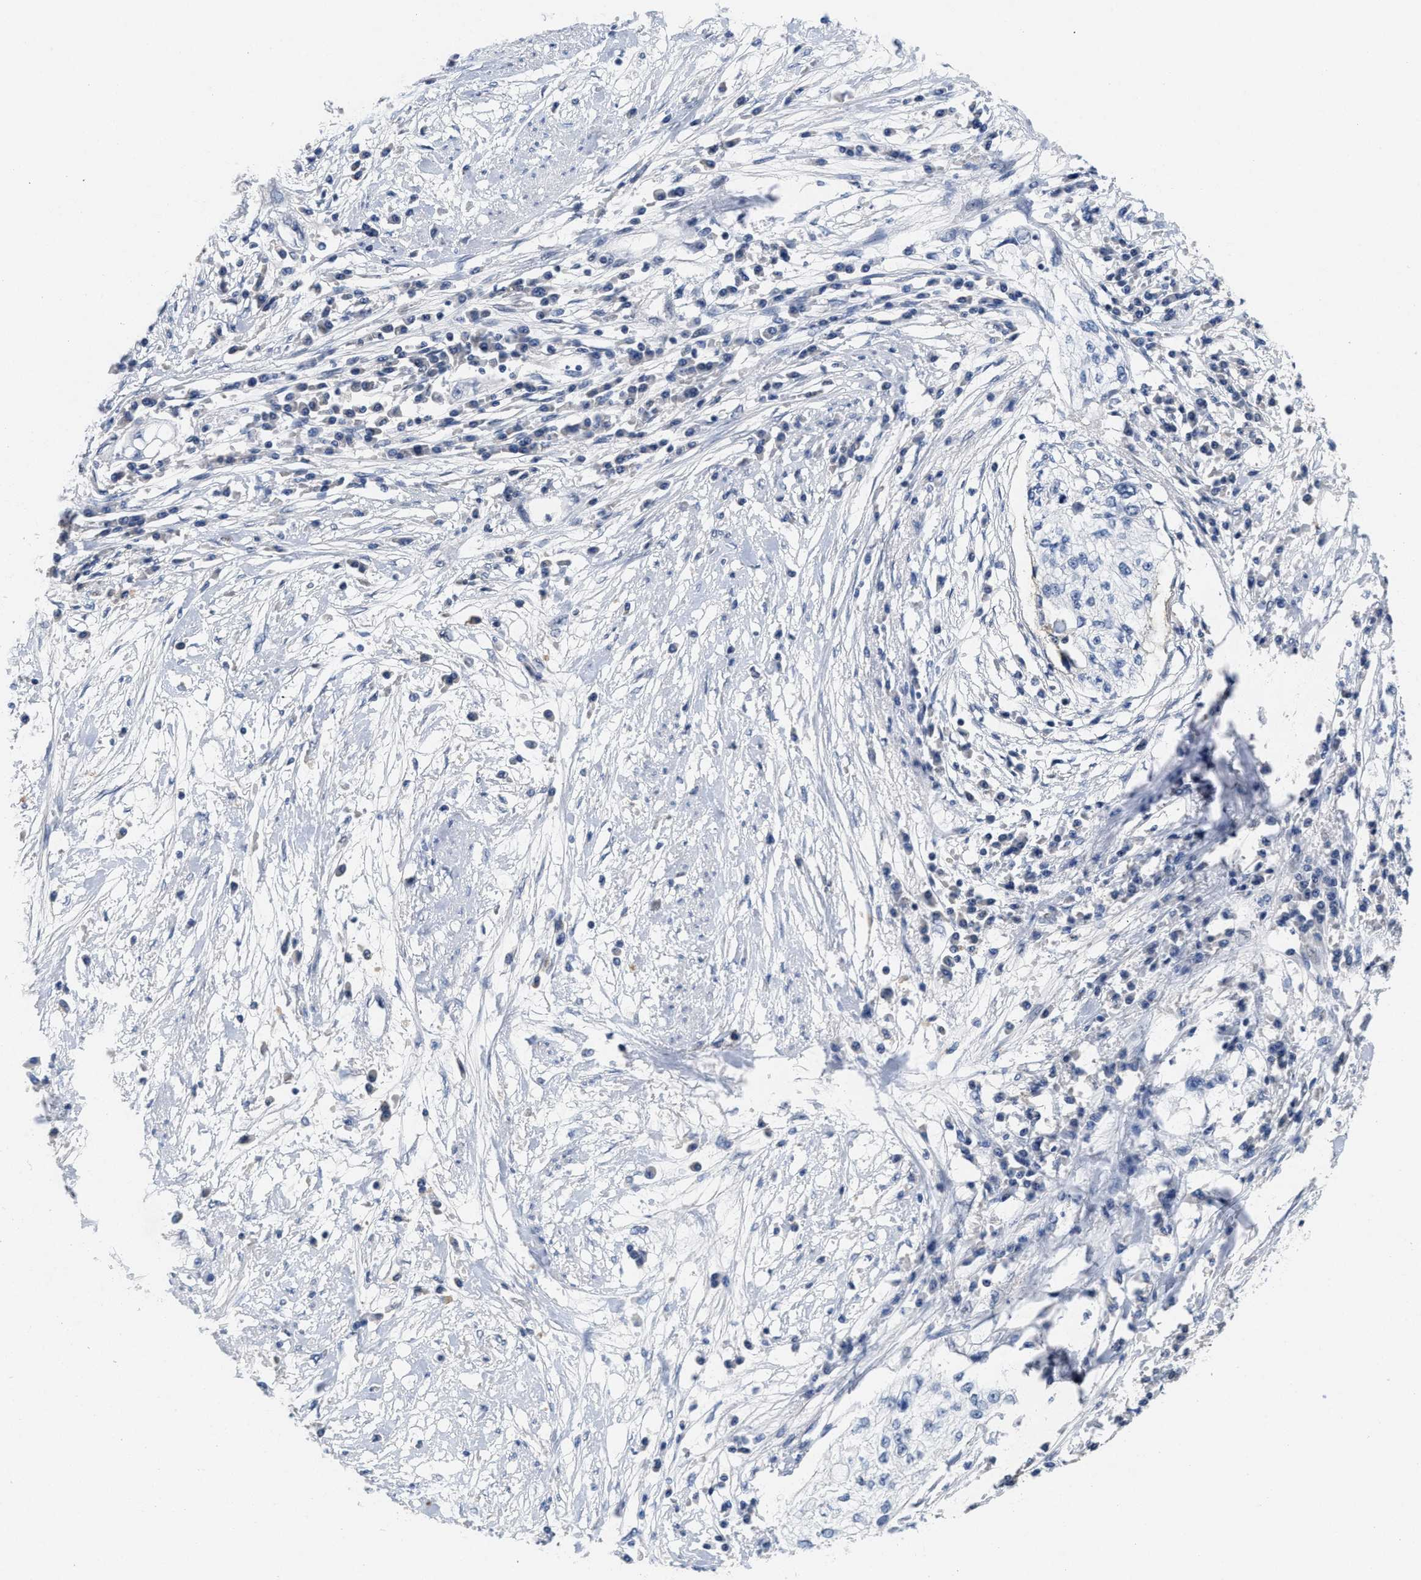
{"staining": {"intensity": "negative", "quantity": "none", "location": "none"}, "tissue": "cervical cancer", "cell_type": "Tumor cells", "image_type": "cancer", "snomed": [{"axis": "morphology", "description": "Squamous cell carcinoma, NOS"}, {"axis": "topography", "description": "Cervix"}], "caption": "Immunohistochemistry (IHC) photomicrograph of neoplastic tissue: human cervical cancer stained with DAB demonstrates no significant protein positivity in tumor cells. (DAB (3,3'-diaminobenzidine) immunohistochemistry, high magnification).", "gene": "GGNBP2", "patient": {"sex": "female", "age": 57}}